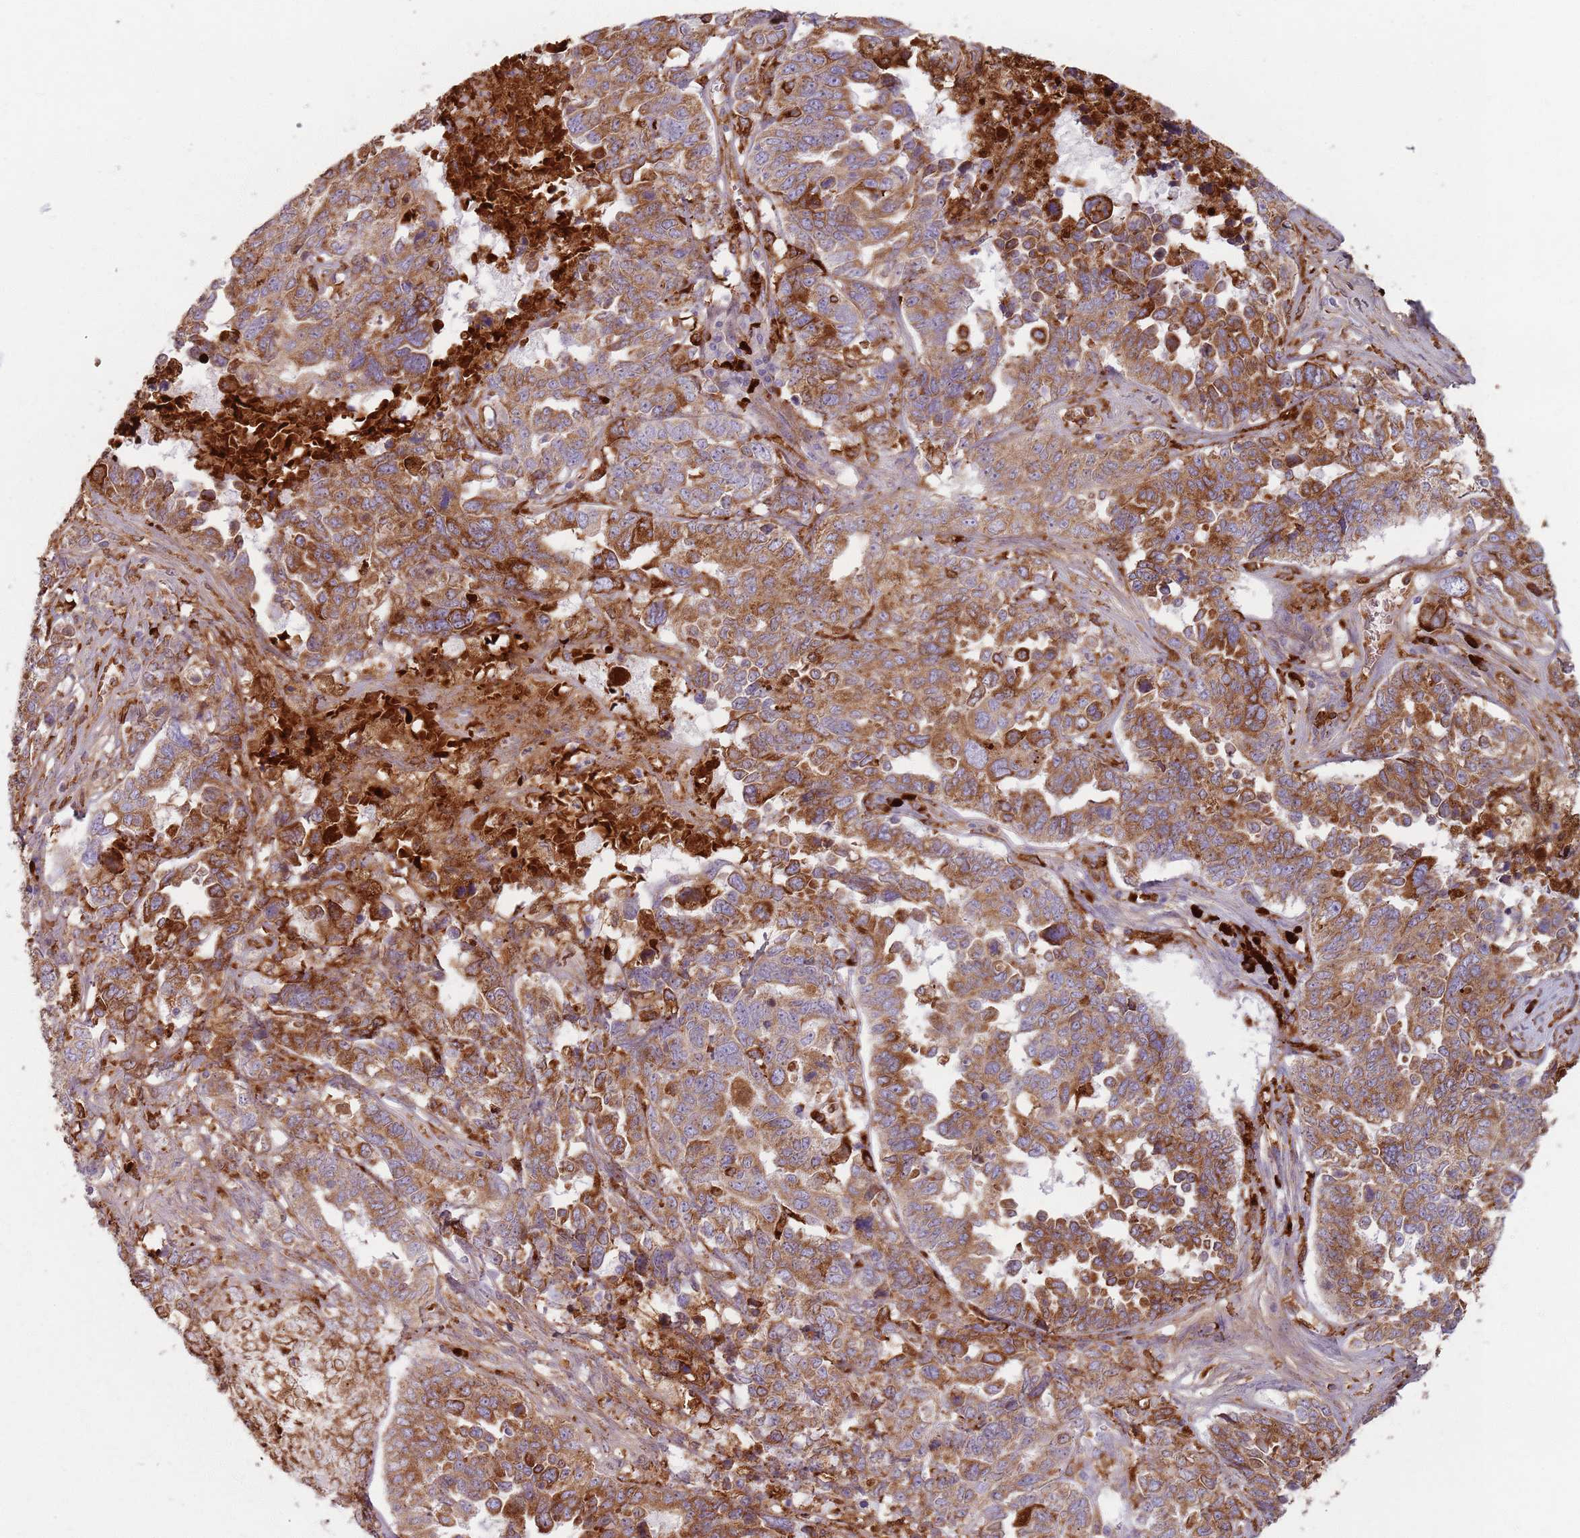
{"staining": {"intensity": "moderate", "quantity": ">75%", "location": "cytoplasmic/membranous"}, "tissue": "ovarian cancer", "cell_type": "Tumor cells", "image_type": "cancer", "snomed": [{"axis": "morphology", "description": "Carcinoma, endometroid"}, {"axis": "topography", "description": "Ovary"}], "caption": "Moderate cytoplasmic/membranous protein staining is identified in about >75% of tumor cells in endometroid carcinoma (ovarian).", "gene": "COLGALT1", "patient": {"sex": "female", "age": 62}}